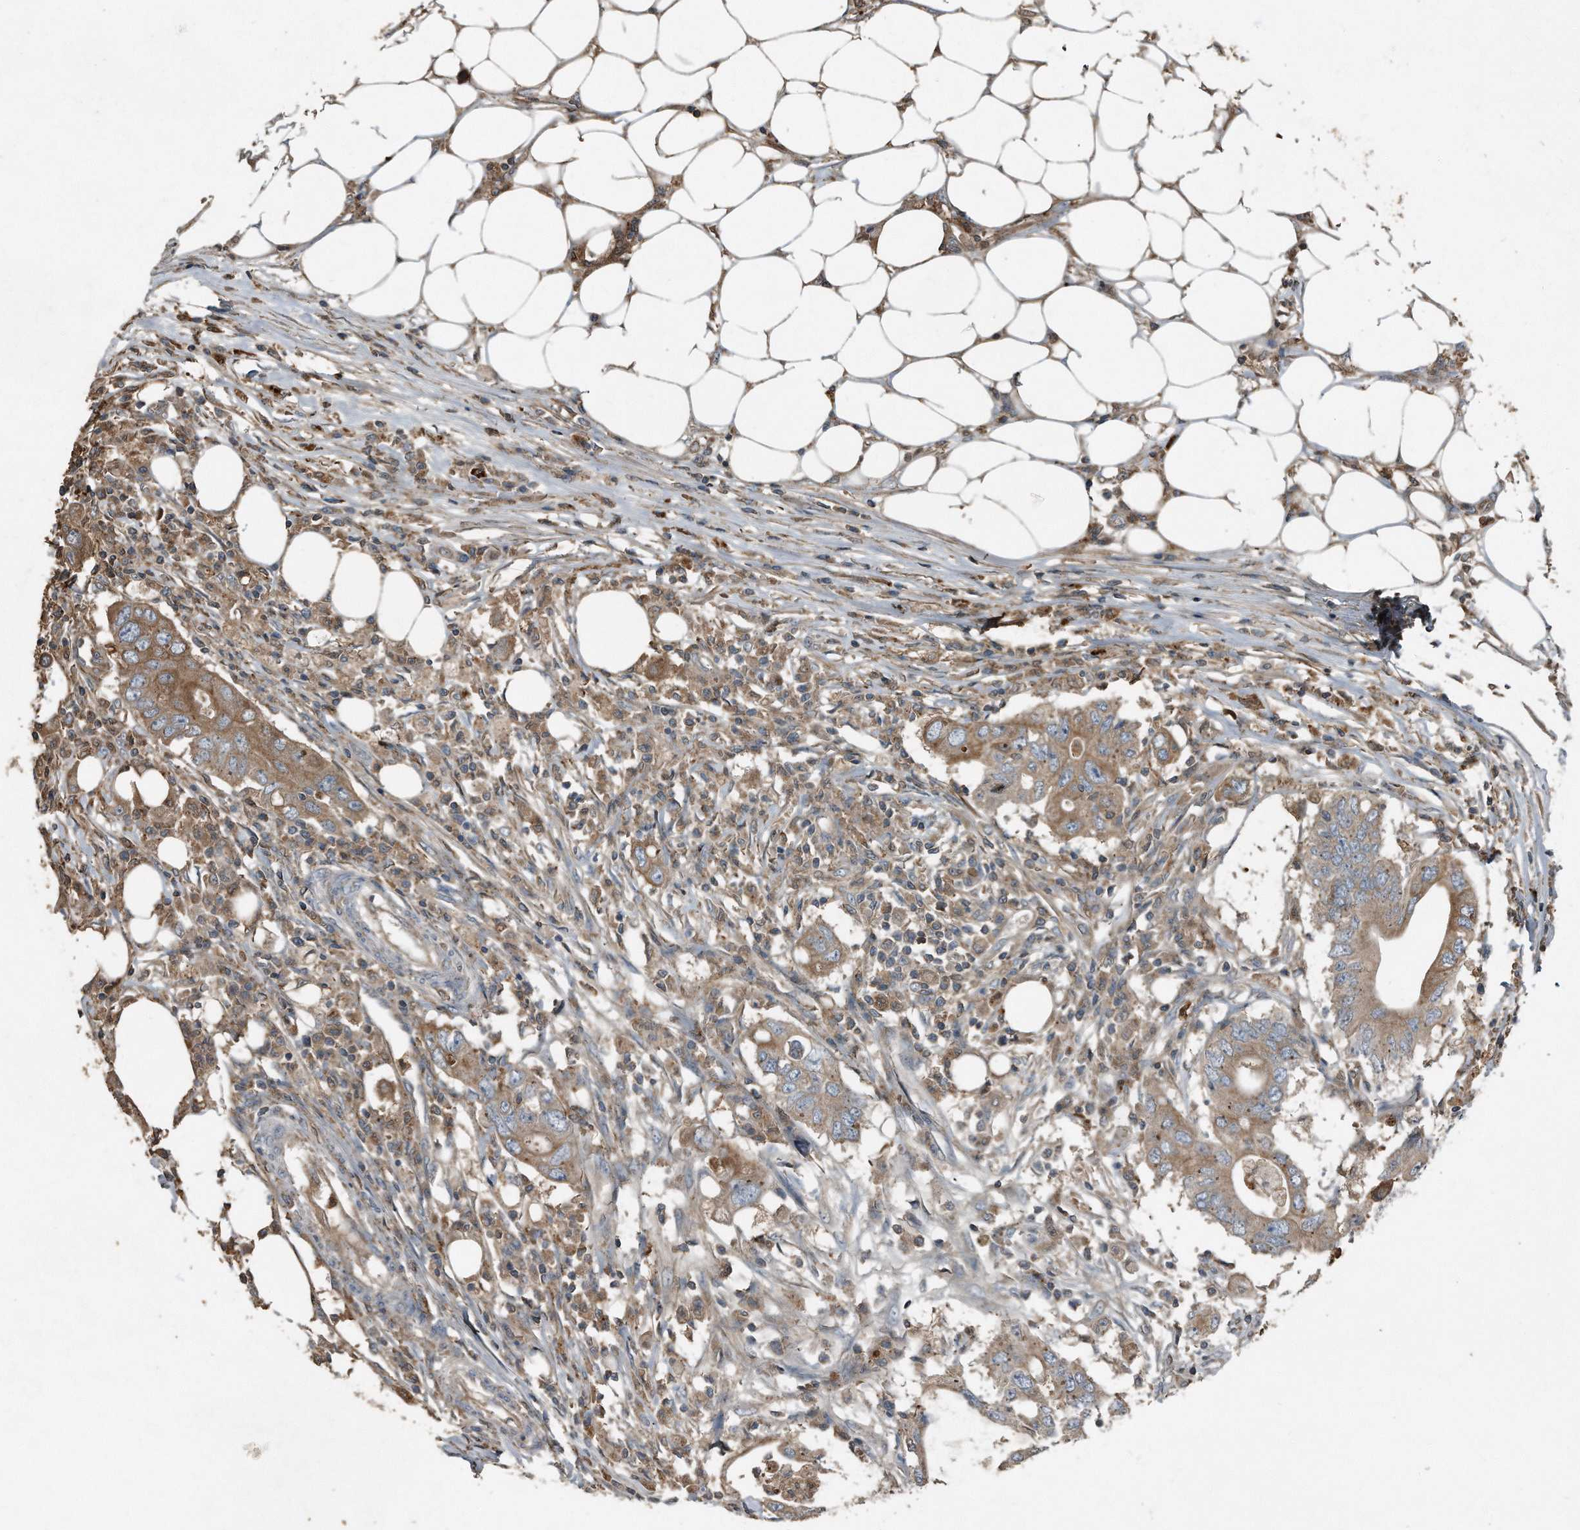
{"staining": {"intensity": "moderate", "quantity": ">75%", "location": "cytoplasmic/membranous"}, "tissue": "colorectal cancer", "cell_type": "Tumor cells", "image_type": "cancer", "snomed": [{"axis": "morphology", "description": "Adenocarcinoma, NOS"}, {"axis": "topography", "description": "Colon"}], "caption": "Protein expression analysis of colorectal adenocarcinoma reveals moderate cytoplasmic/membranous staining in about >75% of tumor cells.", "gene": "C9", "patient": {"sex": "male", "age": 71}}